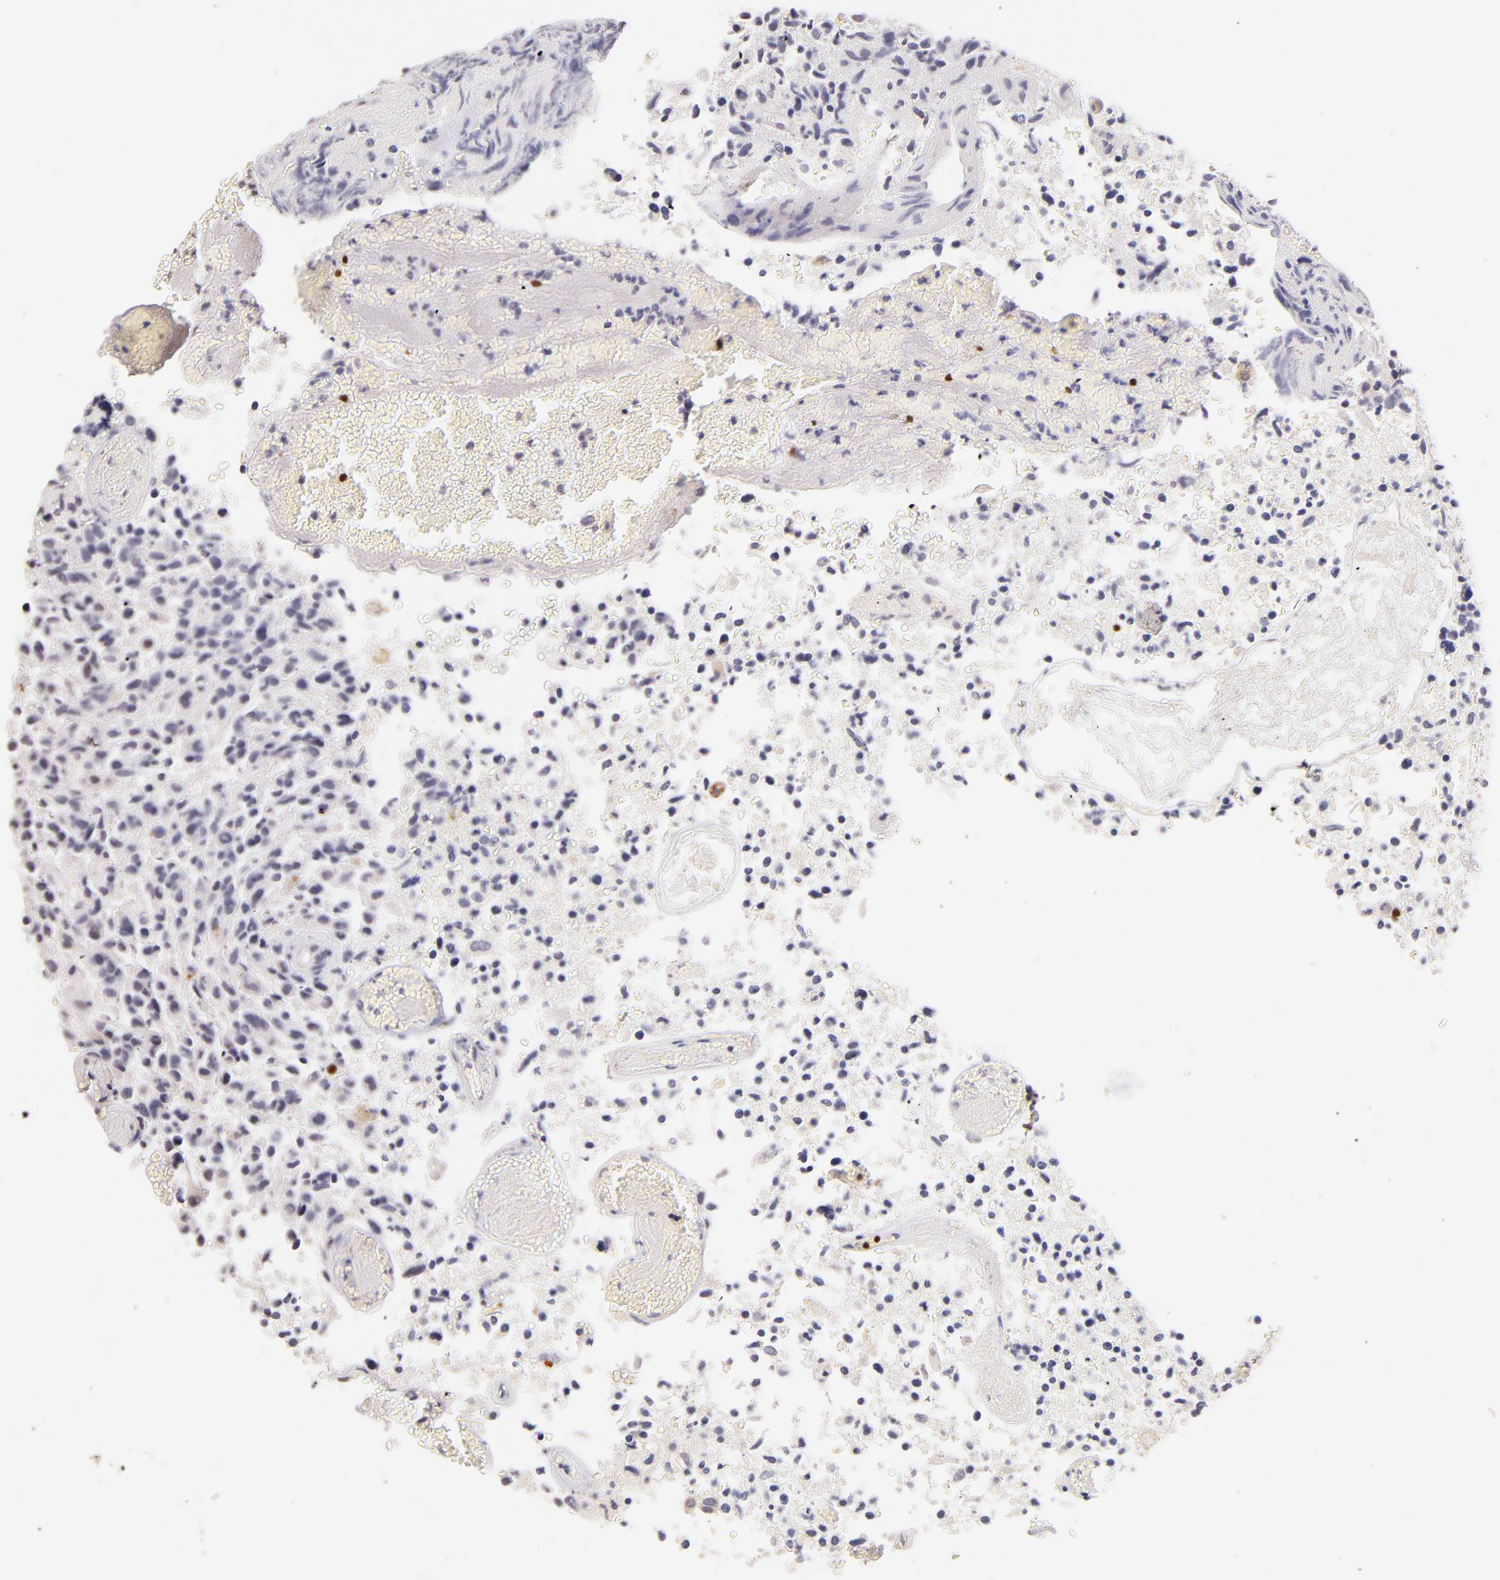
{"staining": {"intensity": "negative", "quantity": "none", "location": "none"}, "tissue": "glioma", "cell_type": "Tumor cells", "image_type": "cancer", "snomed": [{"axis": "morphology", "description": "Glioma, malignant, High grade"}, {"axis": "topography", "description": "Brain"}], "caption": "A micrograph of malignant glioma (high-grade) stained for a protein shows no brown staining in tumor cells.", "gene": "ZAP70", "patient": {"sex": "male", "age": 72}}